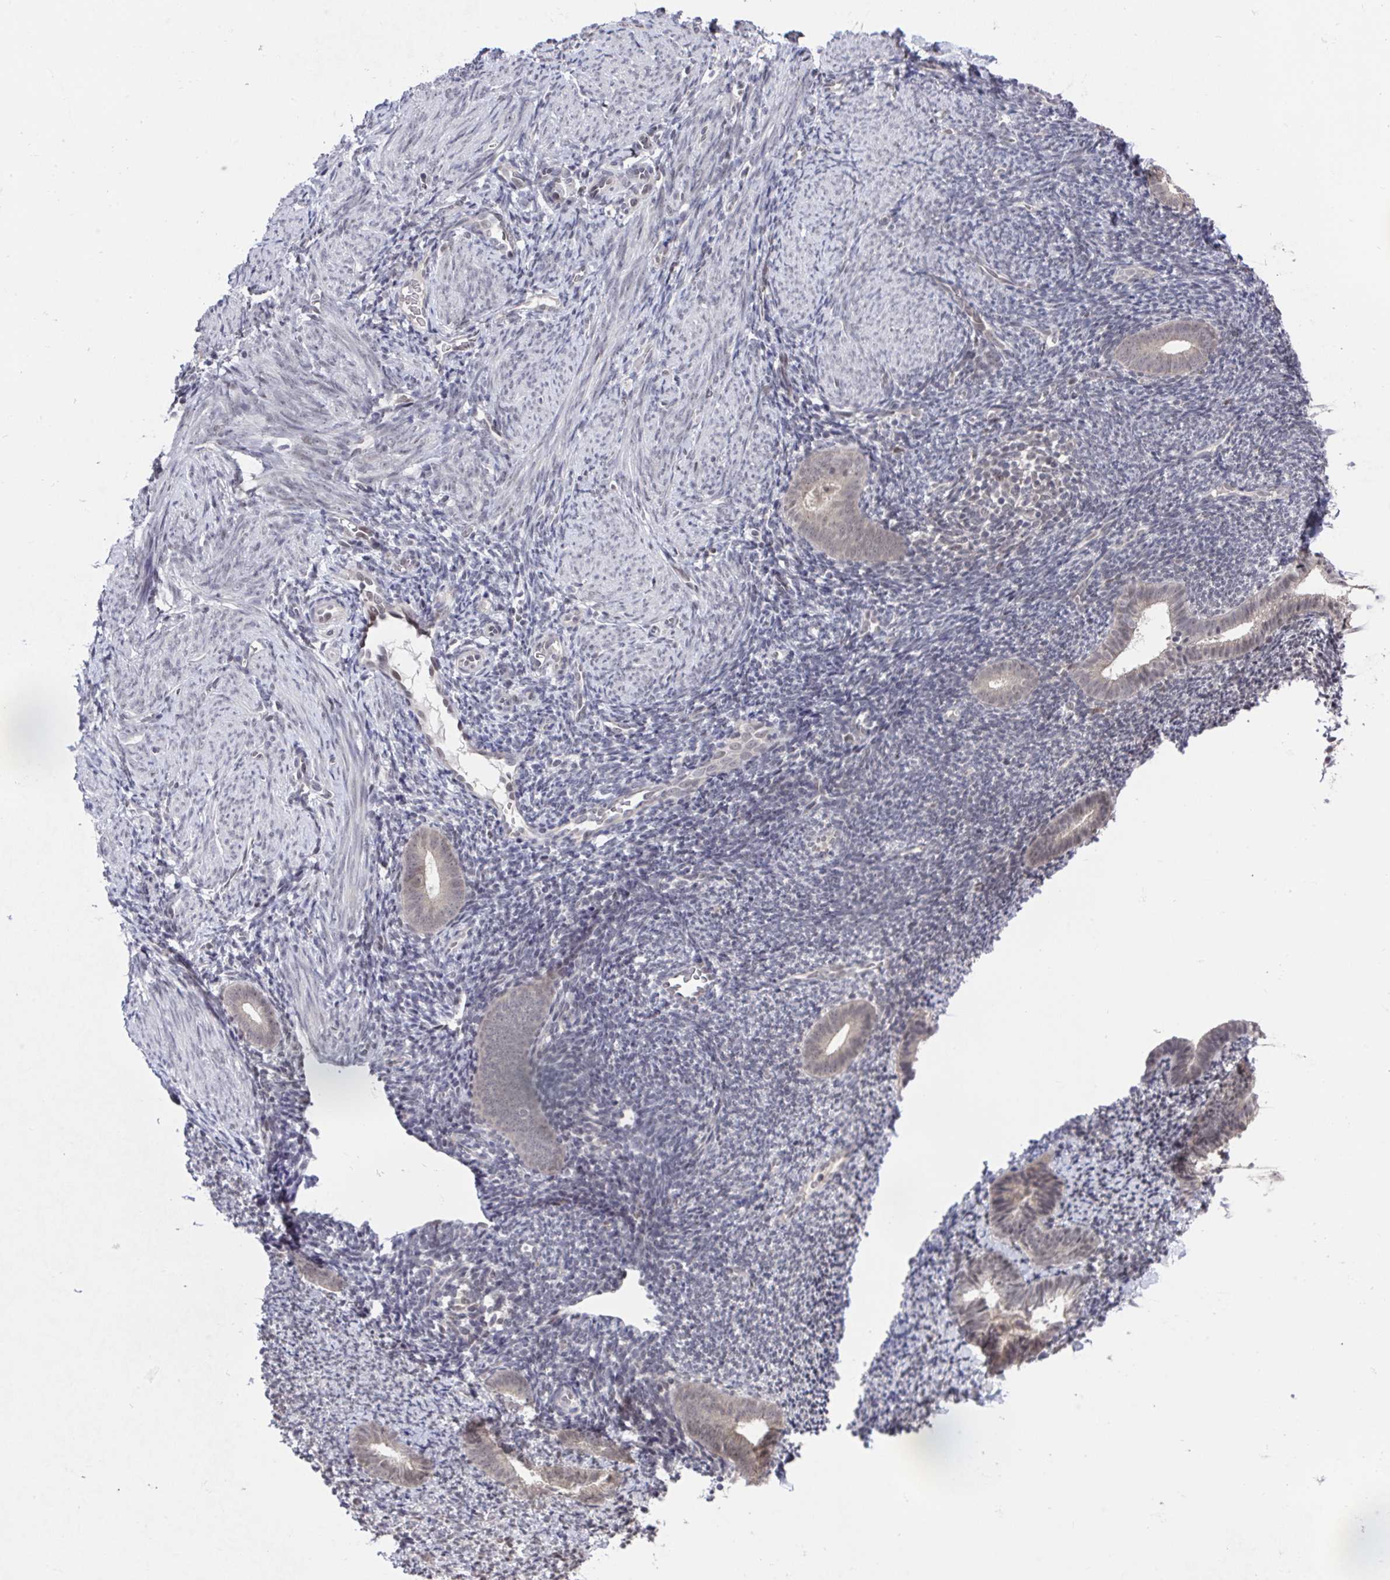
{"staining": {"intensity": "moderate", "quantity": "<25%", "location": "nuclear"}, "tissue": "endometrium", "cell_type": "Cells in endometrial stroma", "image_type": "normal", "snomed": [{"axis": "morphology", "description": "Normal tissue, NOS"}, {"axis": "topography", "description": "Endometrium"}], "caption": "Immunohistochemistry (IHC) micrograph of unremarkable endometrium stained for a protein (brown), which reveals low levels of moderate nuclear positivity in approximately <25% of cells in endometrial stroma.", "gene": "JMJD1C", "patient": {"sex": "female", "age": 39}}